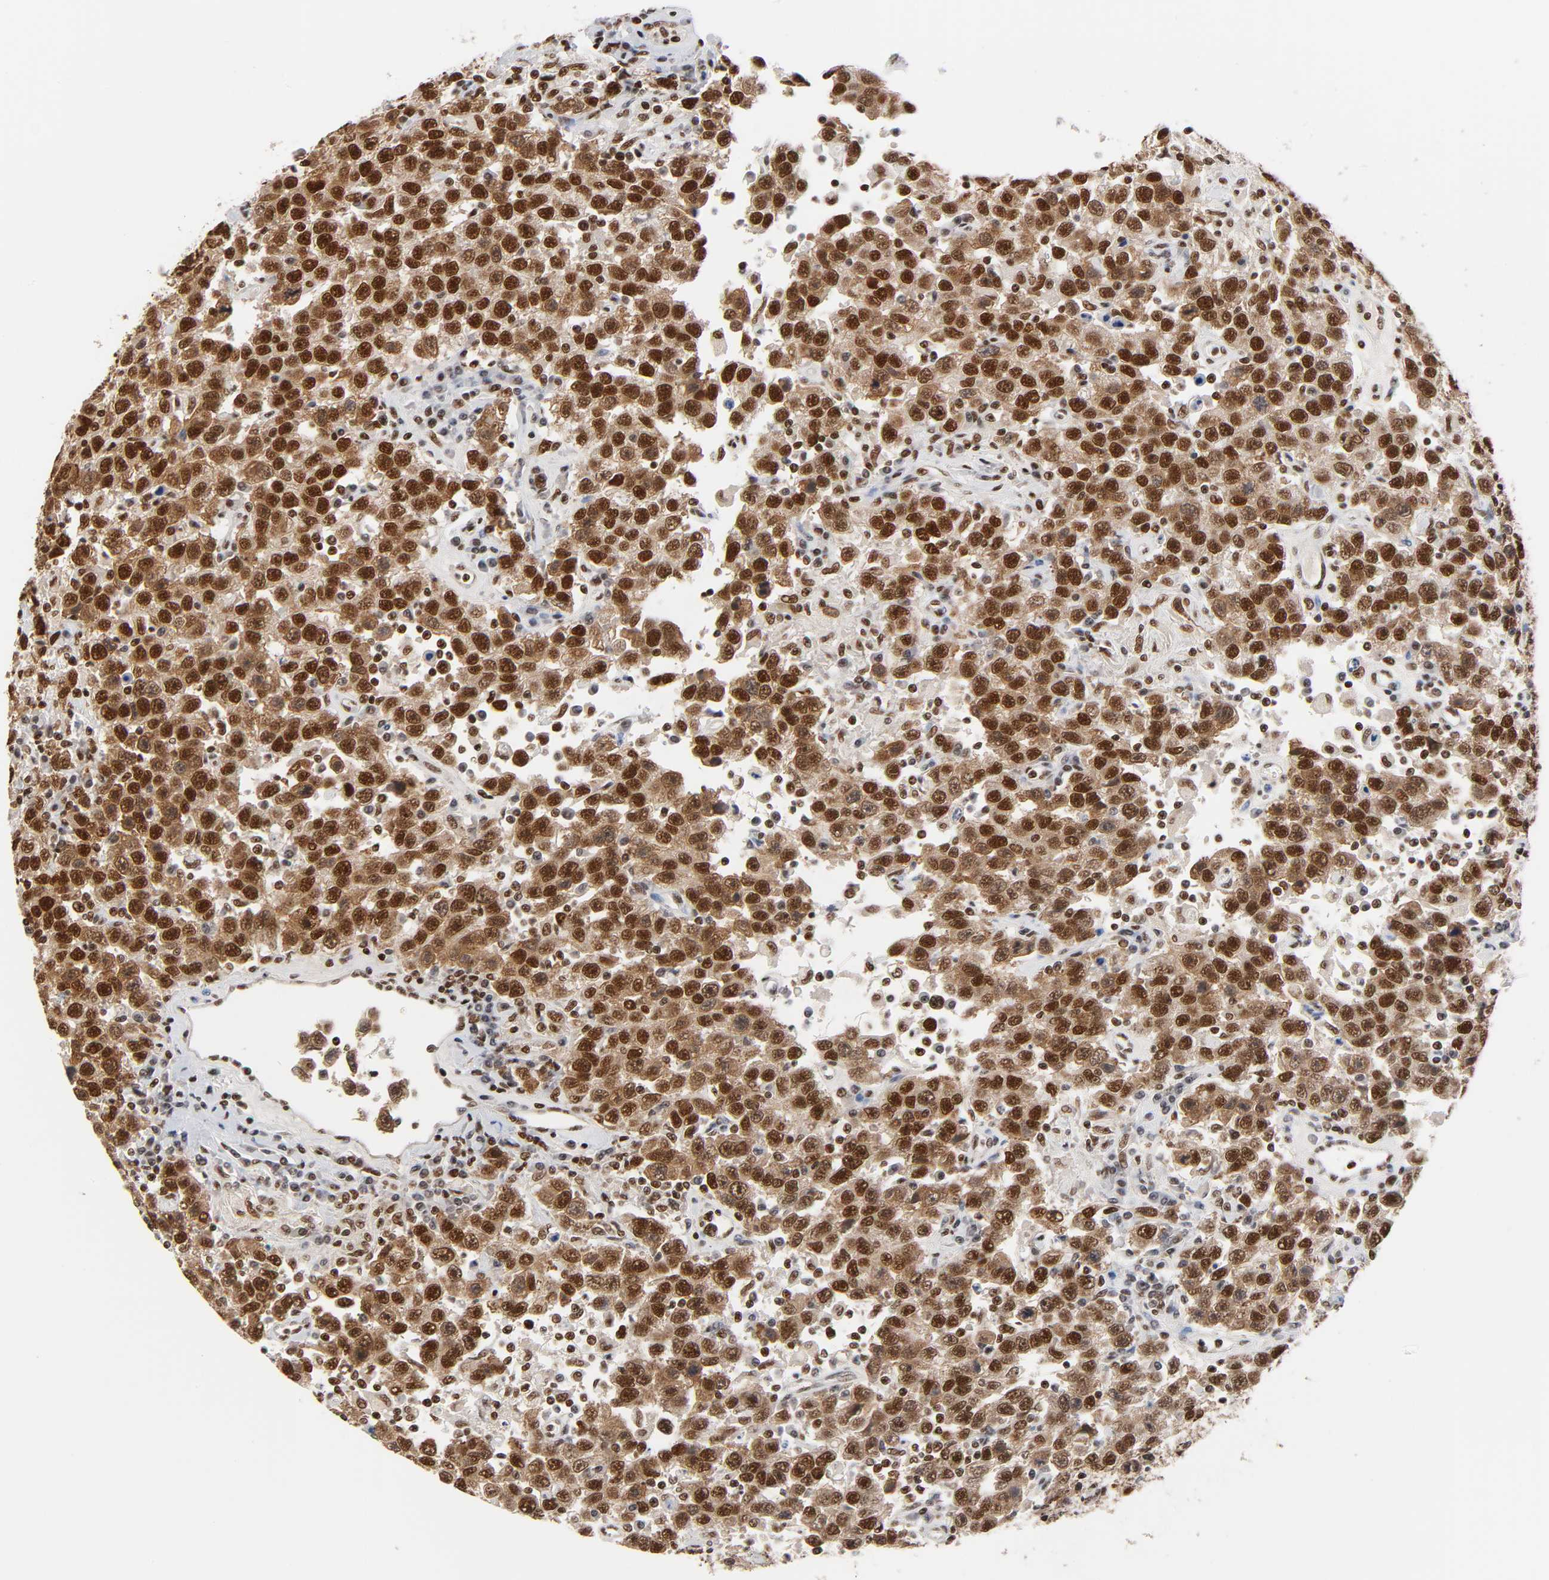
{"staining": {"intensity": "strong", "quantity": ">75%", "location": "nuclear"}, "tissue": "testis cancer", "cell_type": "Tumor cells", "image_type": "cancer", "snomed": [{"axis": "morphology", "description": "Seminoma, NOS"}, {"axis": "topography", "description": "Testis"}], "caption": "Immunohistochemical staining of testis cancer (seminoma) shows high levels of strong nuclear expression in about >75% of tumor cells.", "gene": "ILKAP", "patient": {"sex": "male", "age": 41}}